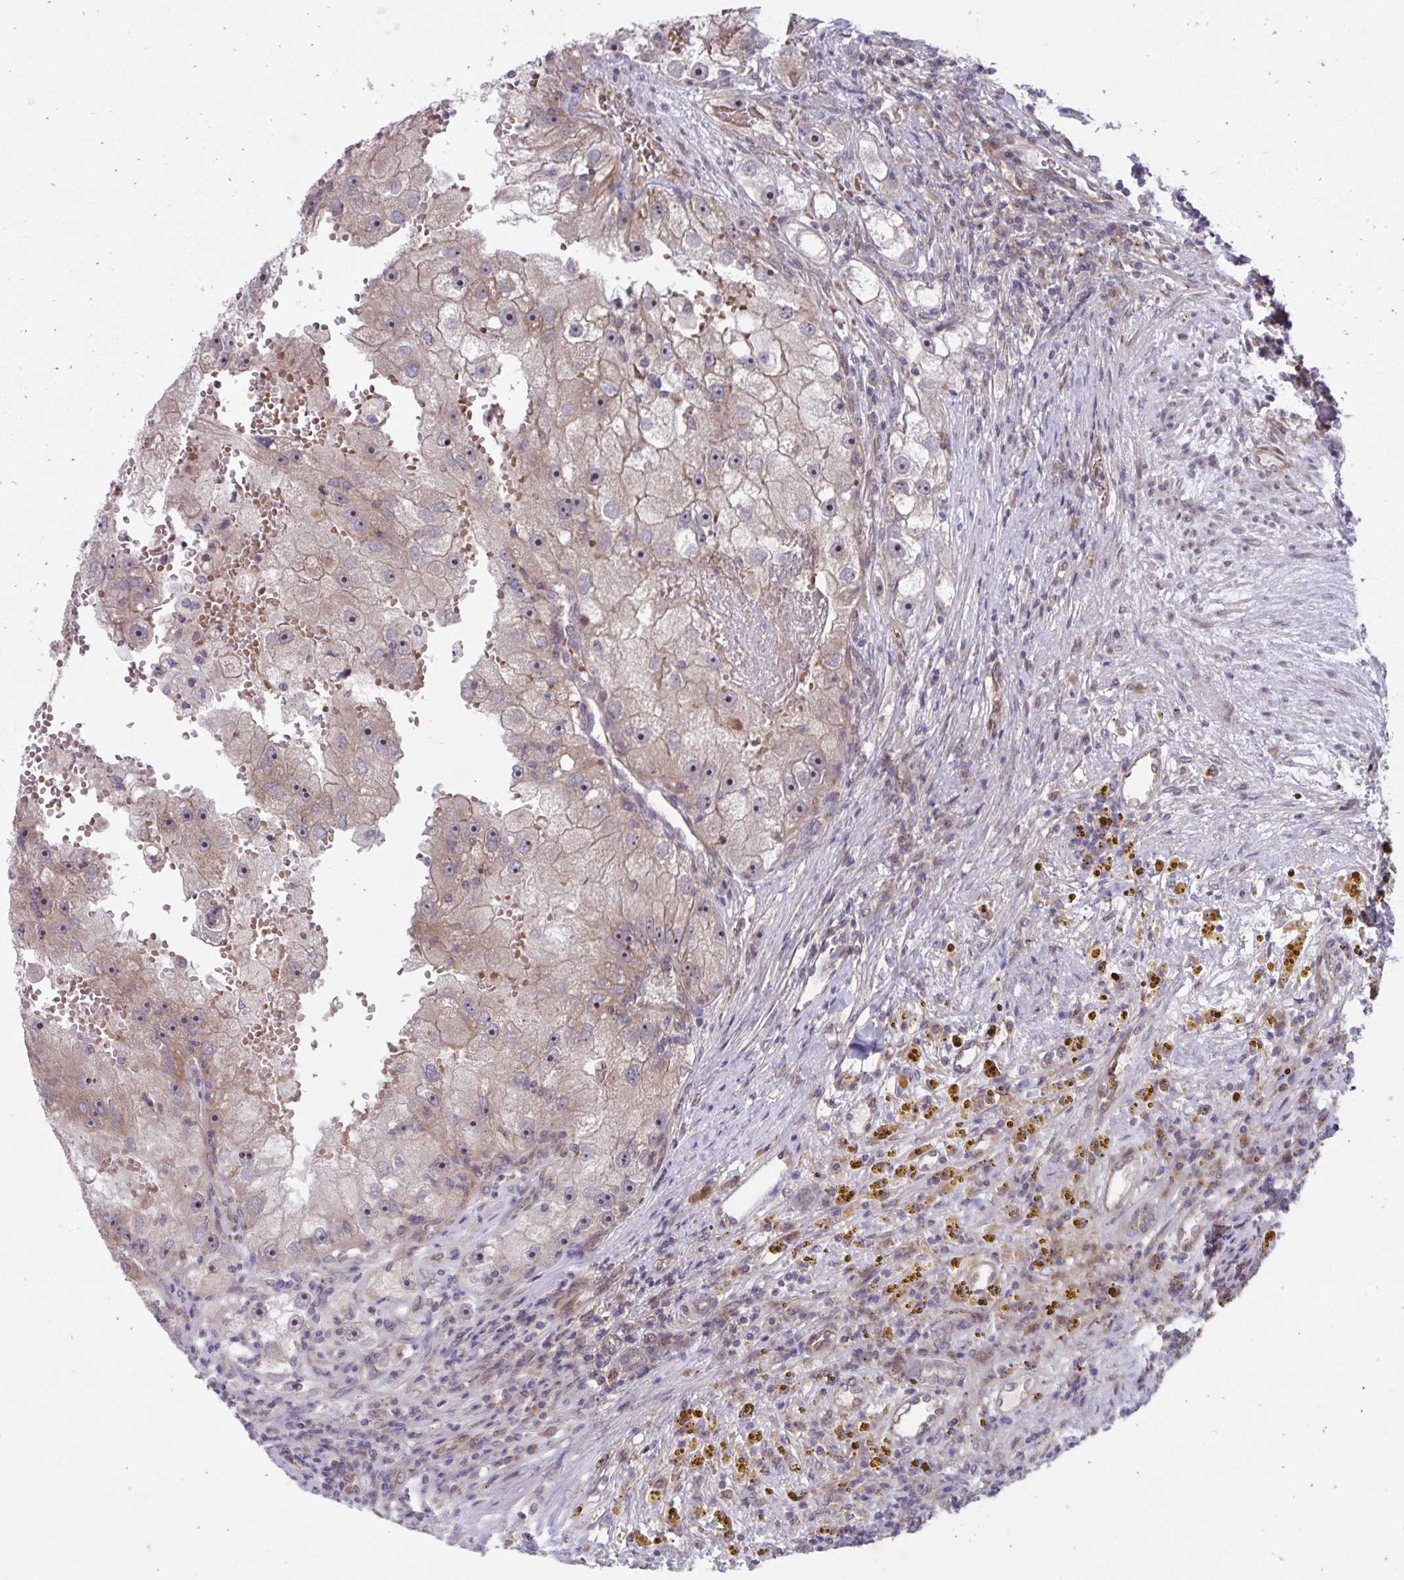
{"staining": {"intensity": "moderate", "quantity": ">75%", "location": "cytoplasmic/membranous,nuclear"}, "tissue": "renal cancer", "cell_type": "Tumor cells", "image_type": "cancer", "snomed": [{"axis": "morphology", "description": "Adenocarcinoma, NOS"}, {"axis": "topography", "description": "Kidney"}], "caption": "High-magnification brightfield microscopy of adenocarcinoma (renal) stained with DAB (3,3'-diaminobenzidine) (brown) and counterstained with hematoxylin (blue). tumor cells exhibit moderate cytoplasmic/membranous and nuclear staining is appreciated in about>75% of cells.", "gene": "ITPR2", "patient": {"sex": "male", "age": 63}}